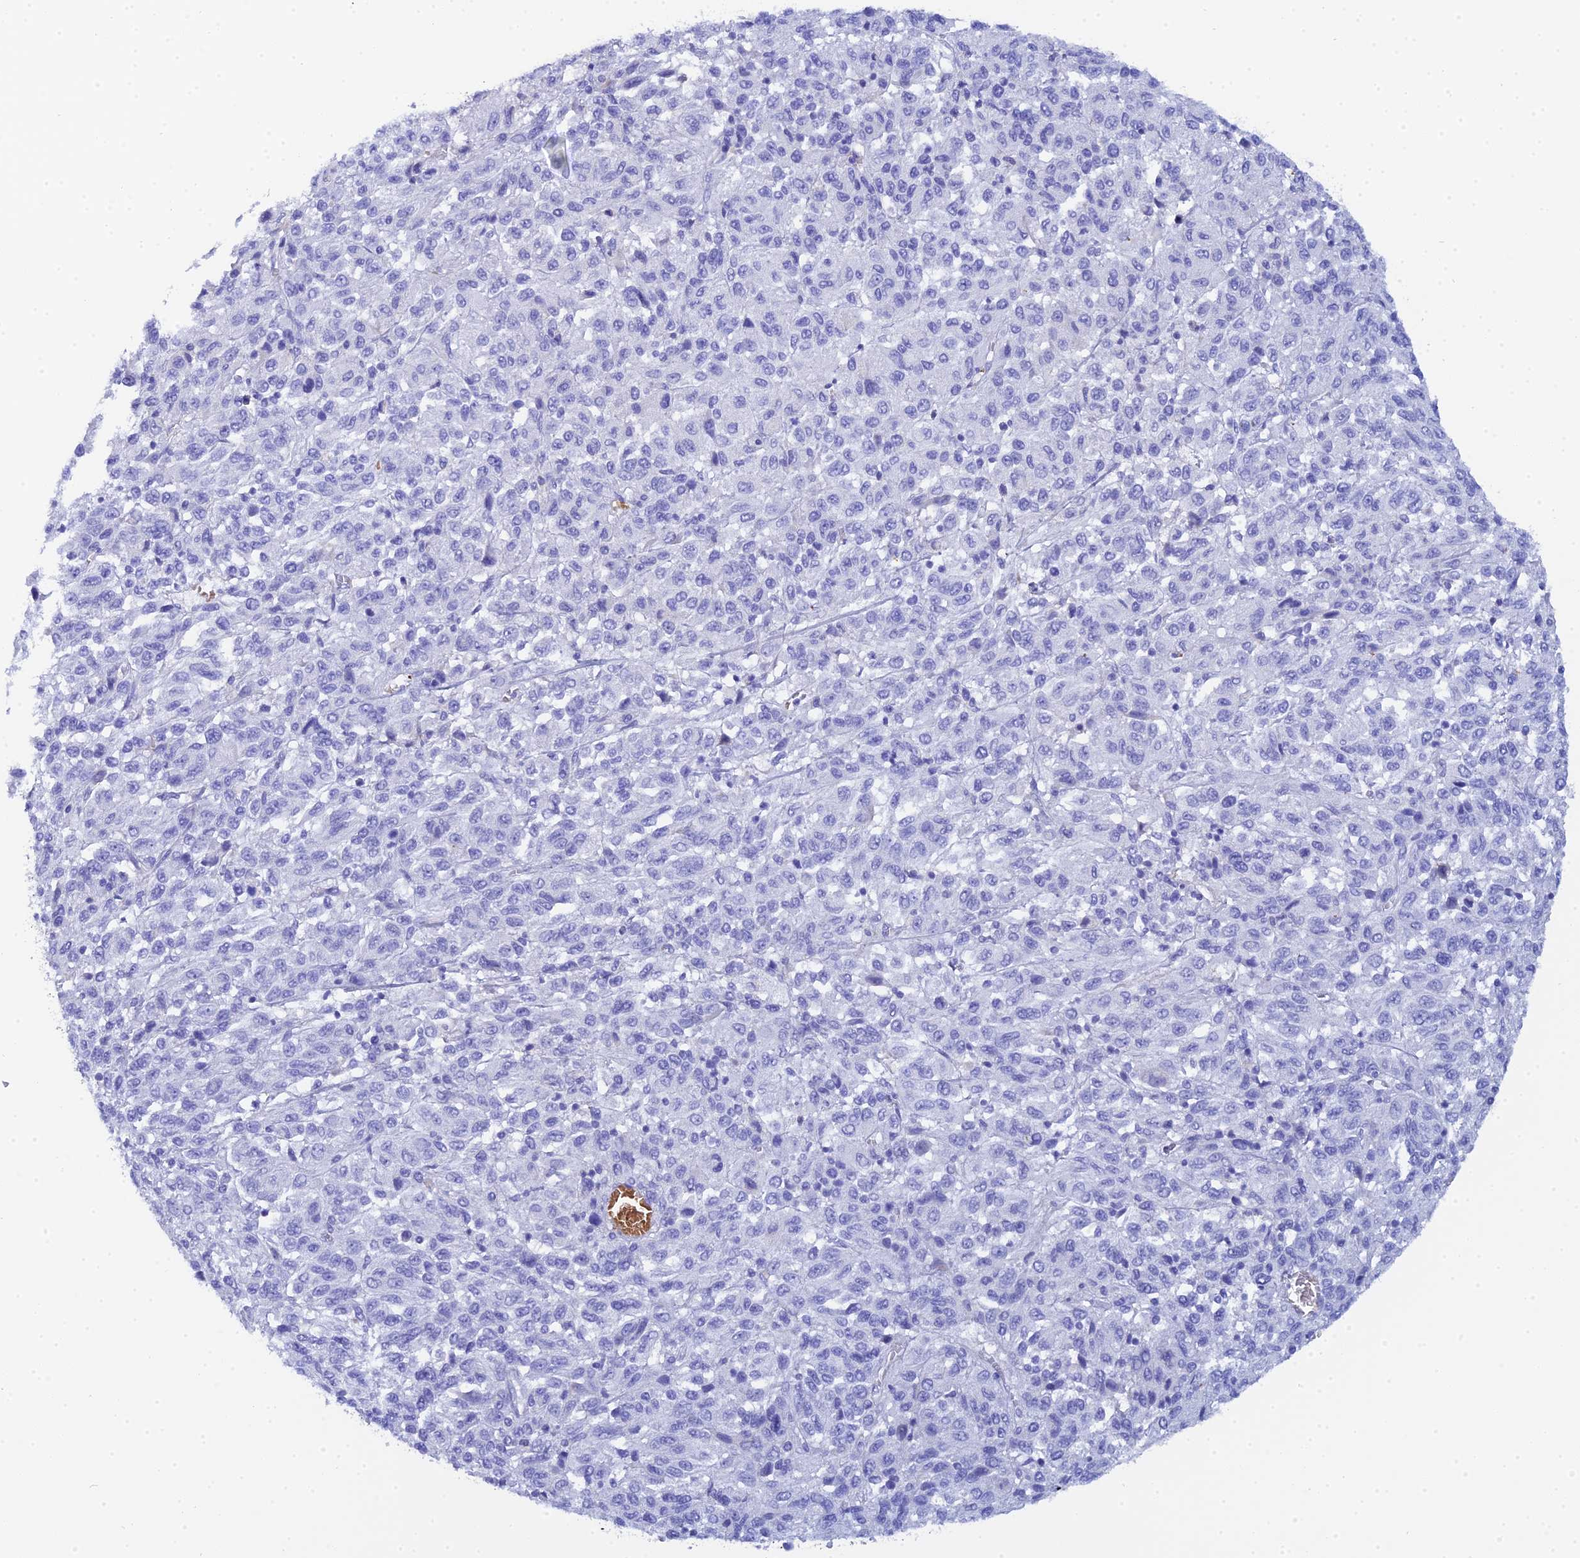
{"staining": {"intensity": "negative", "quantity": "none", "location": "none"}, "tissue": "melanoma", "cell_type": "Tumor cells", "image_type": "cancer", "snomed": [{"axis": "morphology", "description": "Malignant melanoma, Metastatic site"}, {"axis": "topography", "description": "Lung"}], "caption": "DAB (3,3'-diaminobenzidine) immunohistochemical staining of human malignant melanoma (metastatic site) exhibits no significant positivity in tumor cells.", "gene": "CELA3A", "patient": {"sex": "male", "age": 64}}